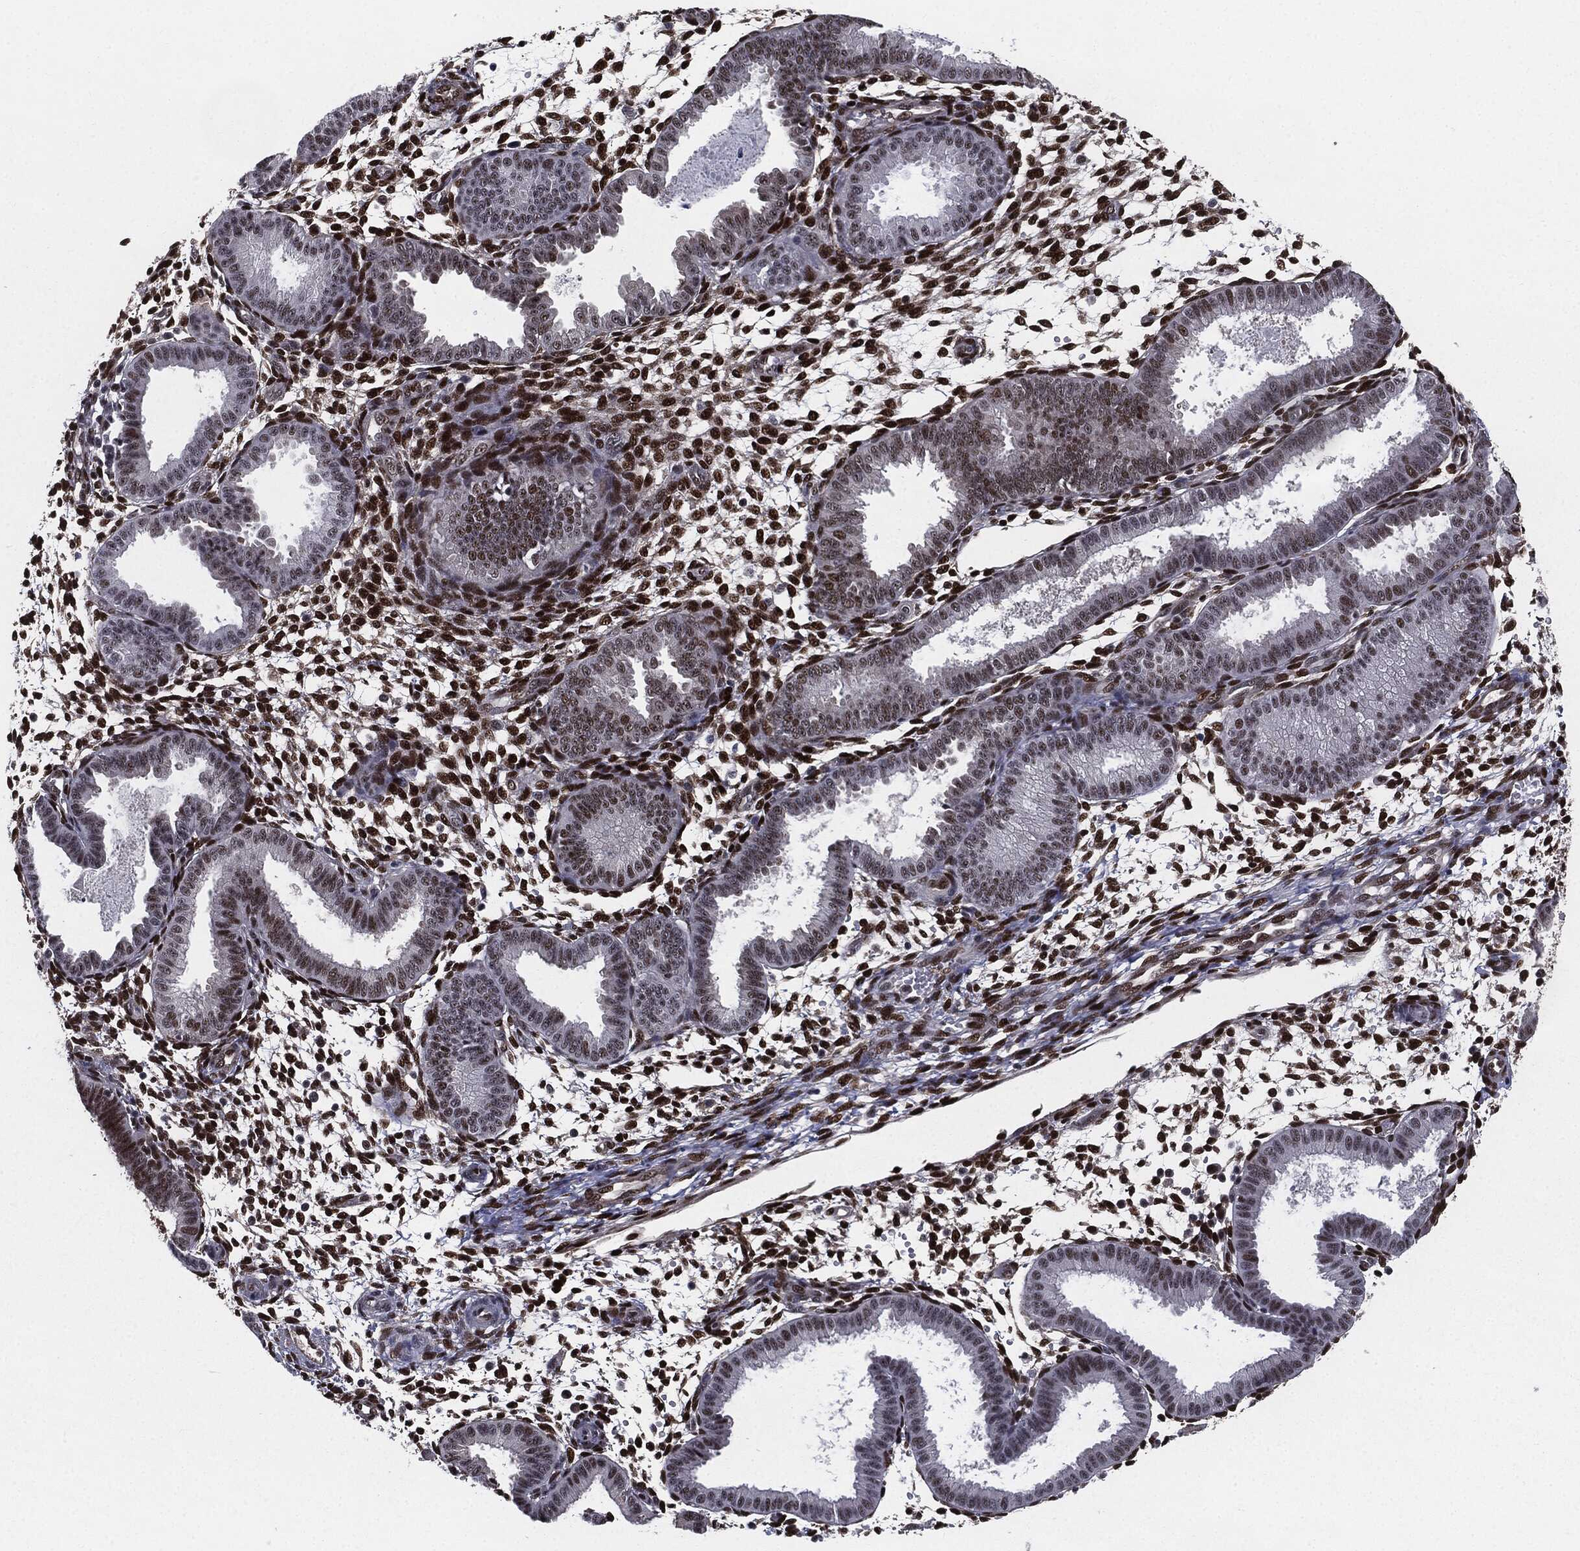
{"staining": {"intensity": "strong", "quantity": "25%-75%", "location": "nuclear"}, "tissue": "endometrium", "cell_type": "Cells in endometrial stroma", "image_type": "normal", "snomed": [{"axis": "morphology", "description": "Normal tissue, NOS"}, {"axis": "topography", "description": "Endometrium"}], "caption": "IHC image of normal human endometrium stained for a protein (brown), which demonstrates high levels of strong nuclear expression in approximately 25%-75% of cells in endometrial stroma.", "gene": "JUN", "patient": {"sex": "female", "age": 43}}